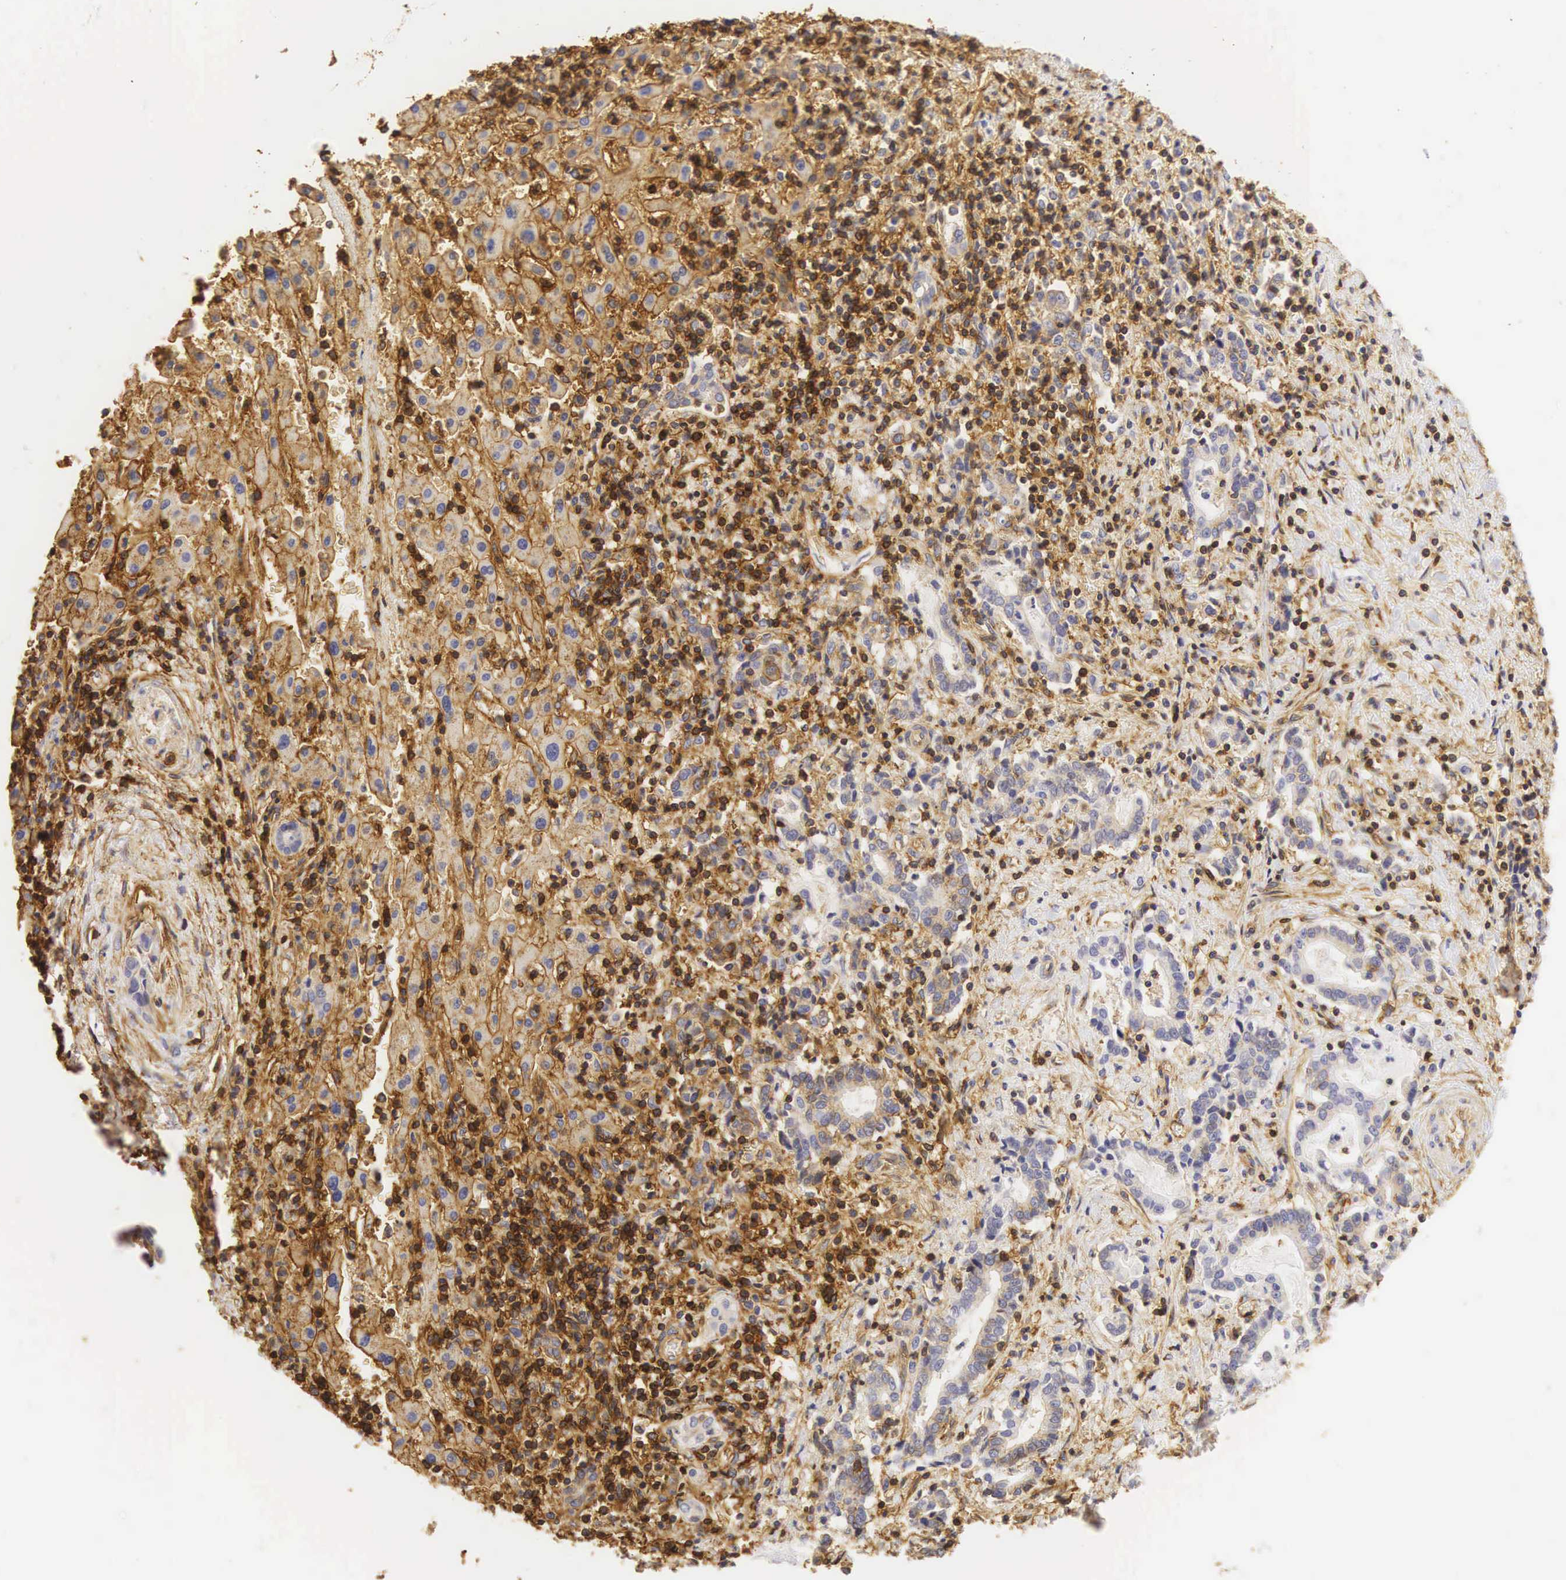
{"staining": {"intensity": "weak", "quantity": "<25%", "location": "cytoplasmic/membranous"}, "tissue": "liver cancer", "cell_type": "Tumor cells", "image_type": "cancer", "snomed": [{"axis": "morphology", "description": "Cholangiocarcinoma"}, {"axis": "topography", "description": "Liver"}], "caption": "A histopathology image of liver cholangiocarcinoma stained for a protein exhibits no brown staining in tumor cells. (Stains: DAB immunohistochemistry (IHC) with hematoxylin counter stain, Microscopy: brightfield microscopy at high magnification).", "gene": "CD99", "patient": {"sex": "male", "age": 57}}